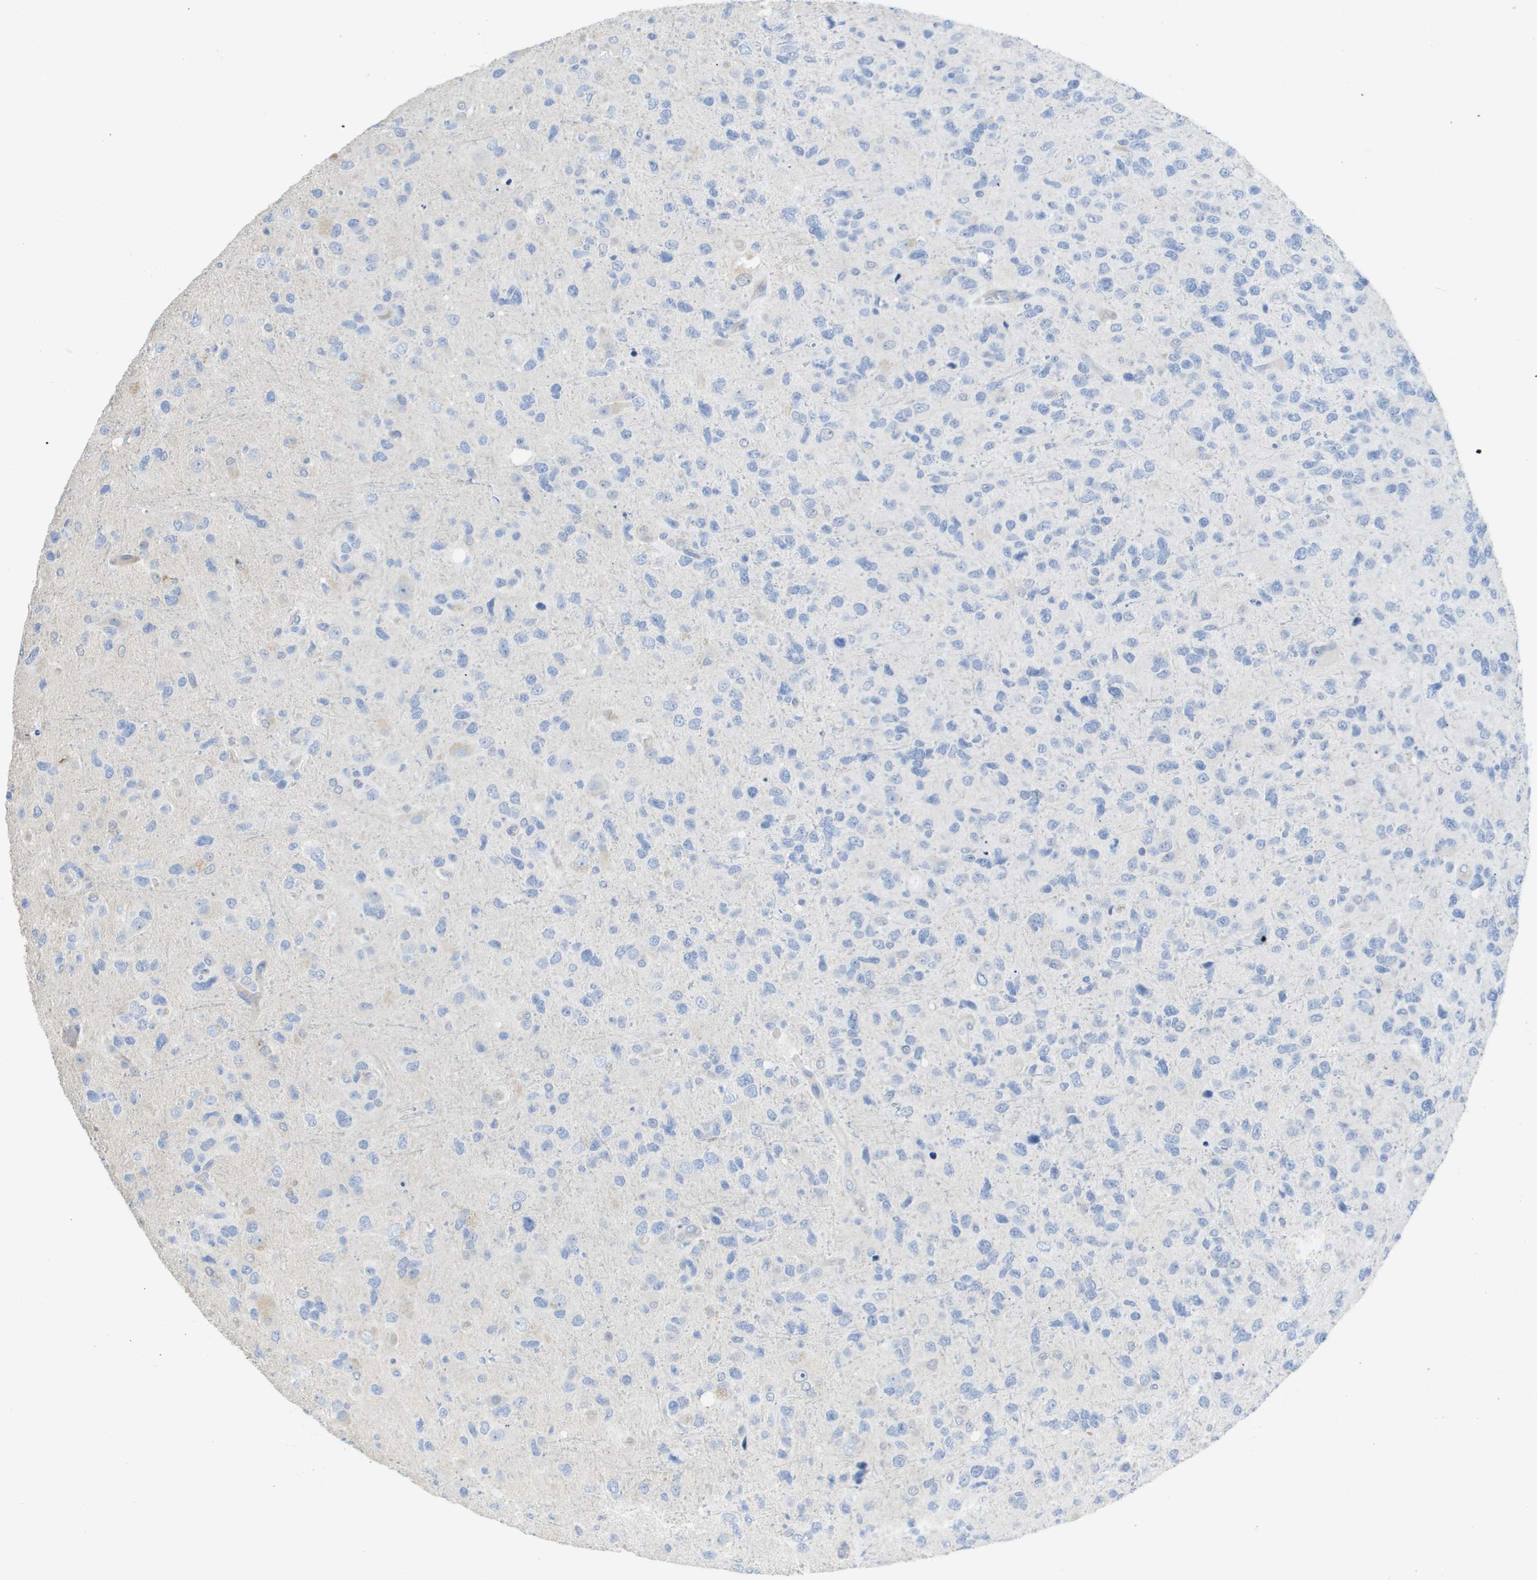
{"staining": {"intensity": "negative", "quantity": "none", "location": "none"}, "tissue": "glioma", "cell_type": "Tumor cells", "image_type": "cancer", "snomed": [{"axis": "morphology", "description": "Glioma, malignant, High grade"}, {"axis": "topography", "description": "Brain"}], "caption": "Malignant high-grade glioma was stained to show a protein in brown. There is no significant expression in tumor cells.", "gene": "MYL3", "patient": {"sex": "female", "age": 58}}